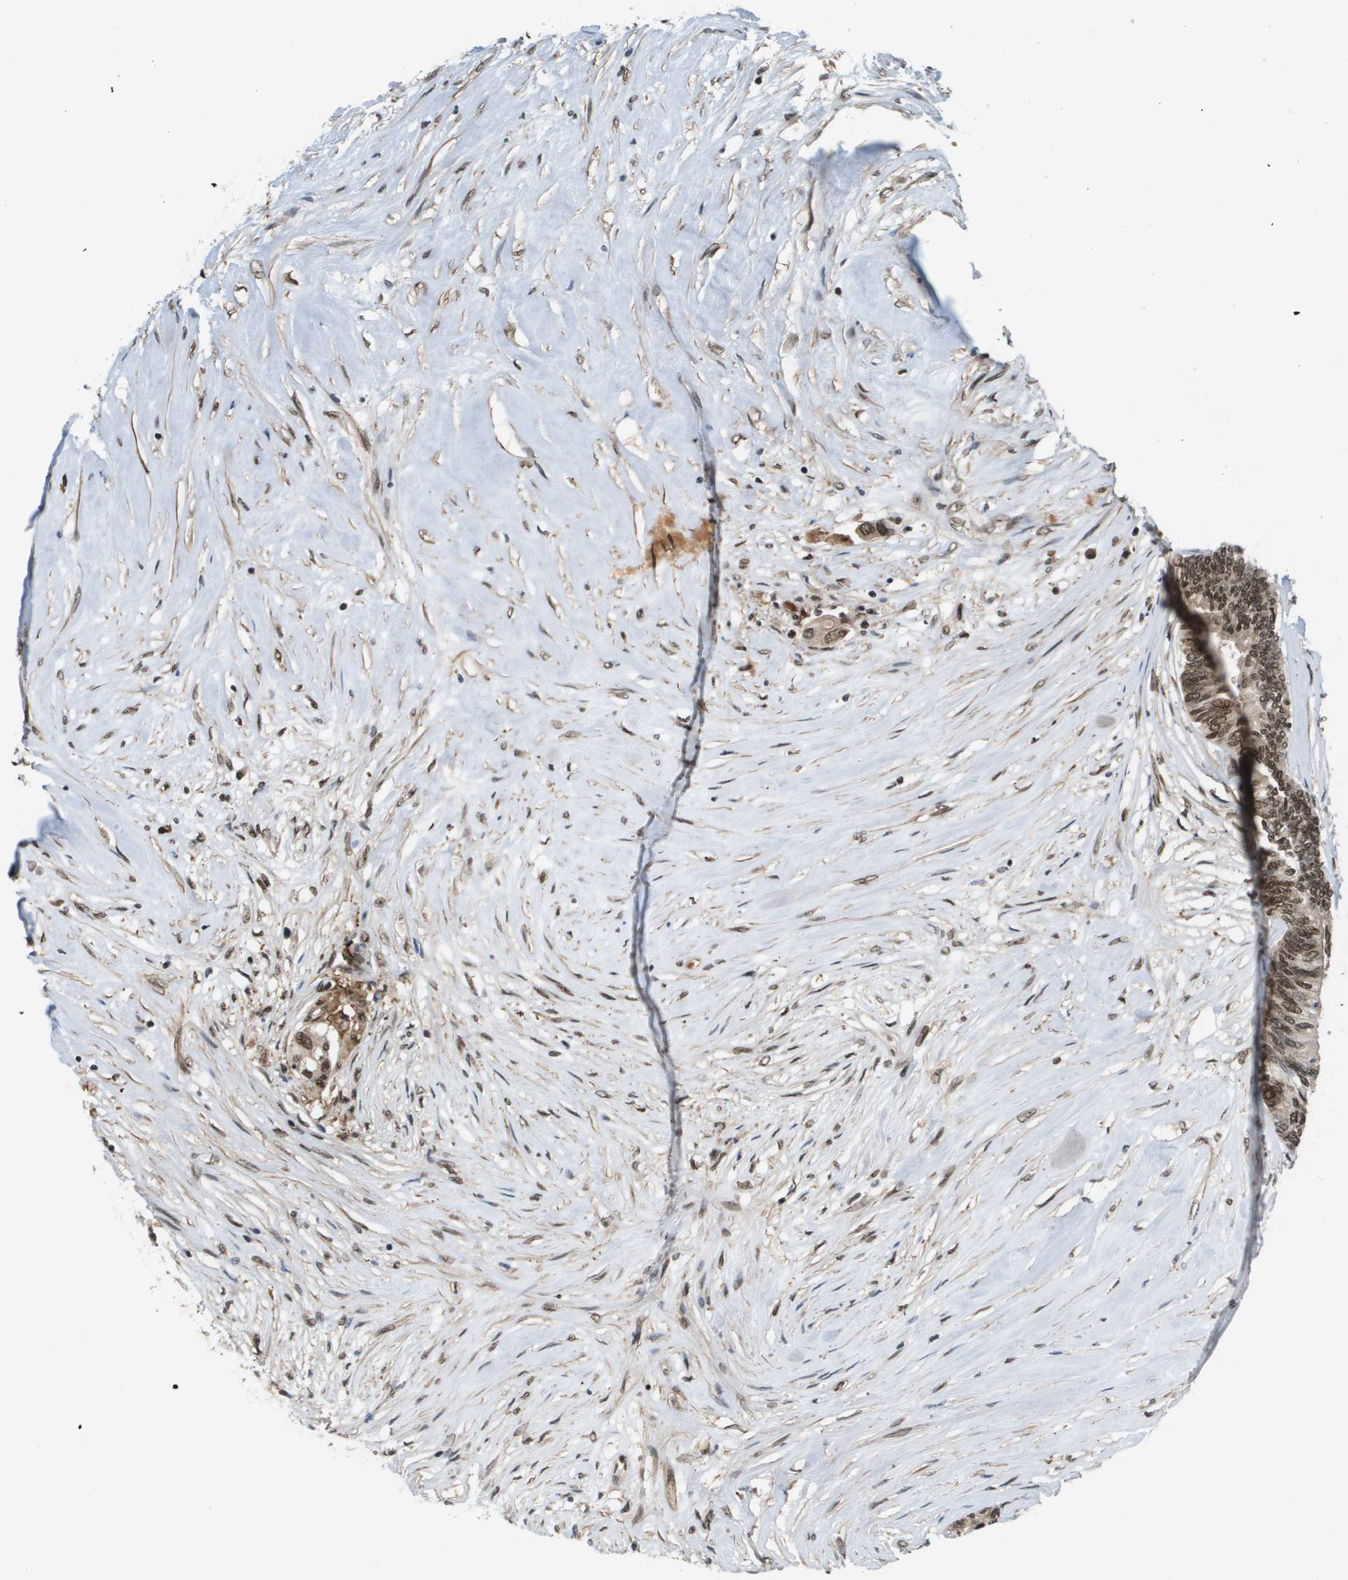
{"staining": {"intensity": "strong", "quantity": ">75%", "location": "cytoplasmic/membranous,nuclear"}, "tissue": "colorectal cancer", "cell_type": "Tumor cells", "image_type": "cancer", "snomed": [{"axis": "morphology", "description": "Adenocarcinoma, NOS"}, {"axis": "topography", "description": "Rectum"}], "caption": "Human colorectal adenocarcinoma stained for a protein (brown) displays strong cytoplasmic/membranous and nuclear positive expression in about >75% of tumor cells.", "gene": "PRCC", "patient": {"sex": "male", "age": 63}}